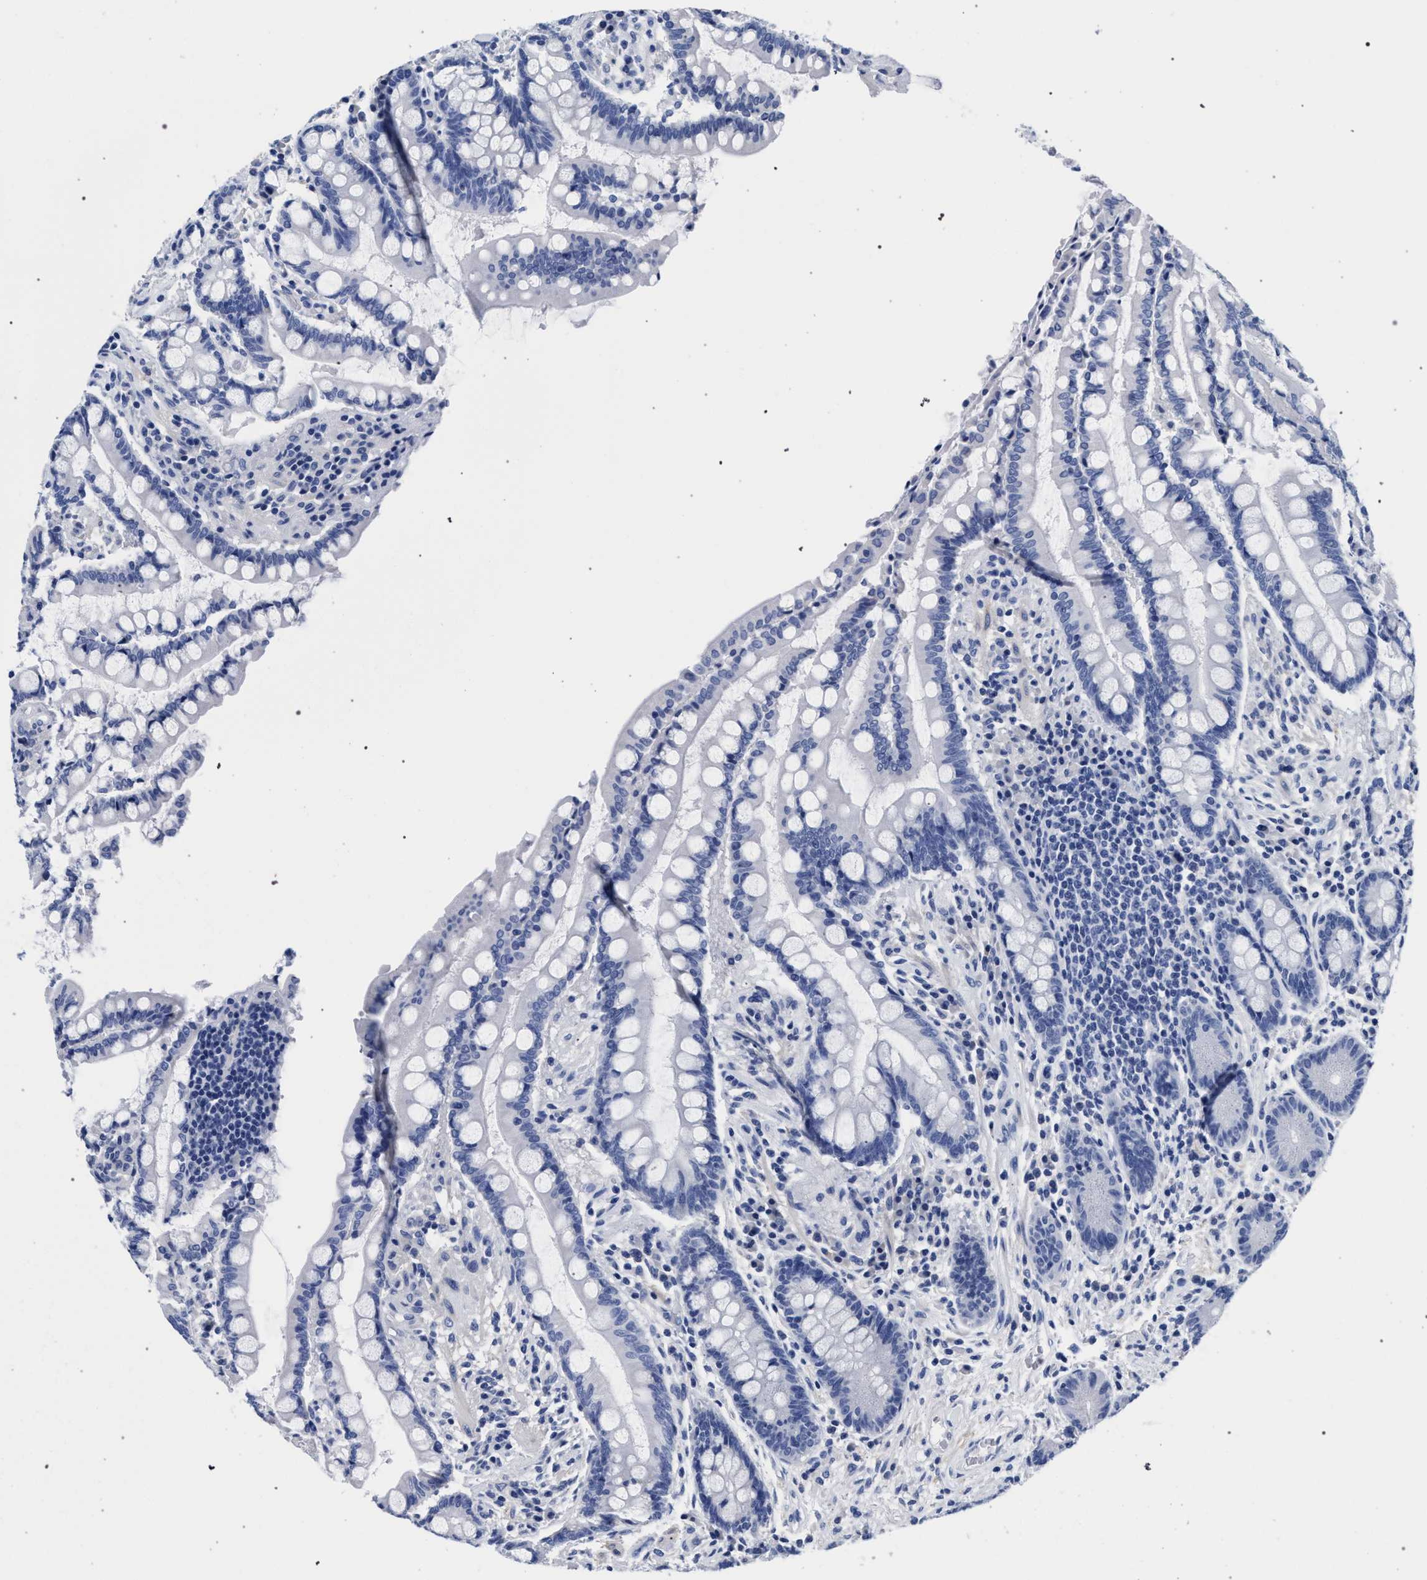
{"staining": {"intensity": "negative", "quantity": "none", "location": "none"}, "tissue": "colon", "cell_type": "Endothelial cells", "image_type": "normal", "snomed": [{"axis": "morphology", "description": "Normal tissue, NOS"}, {"axis": "topography", "description": "Colon"}], "caption": "Immunohistochemical staining of unremarkable colon demonstrates no significant staining in endothelial cells. Nuclei are stained in blue.", "gene": "AKAP4", "patient": {"sex": "male", "age": 73}}